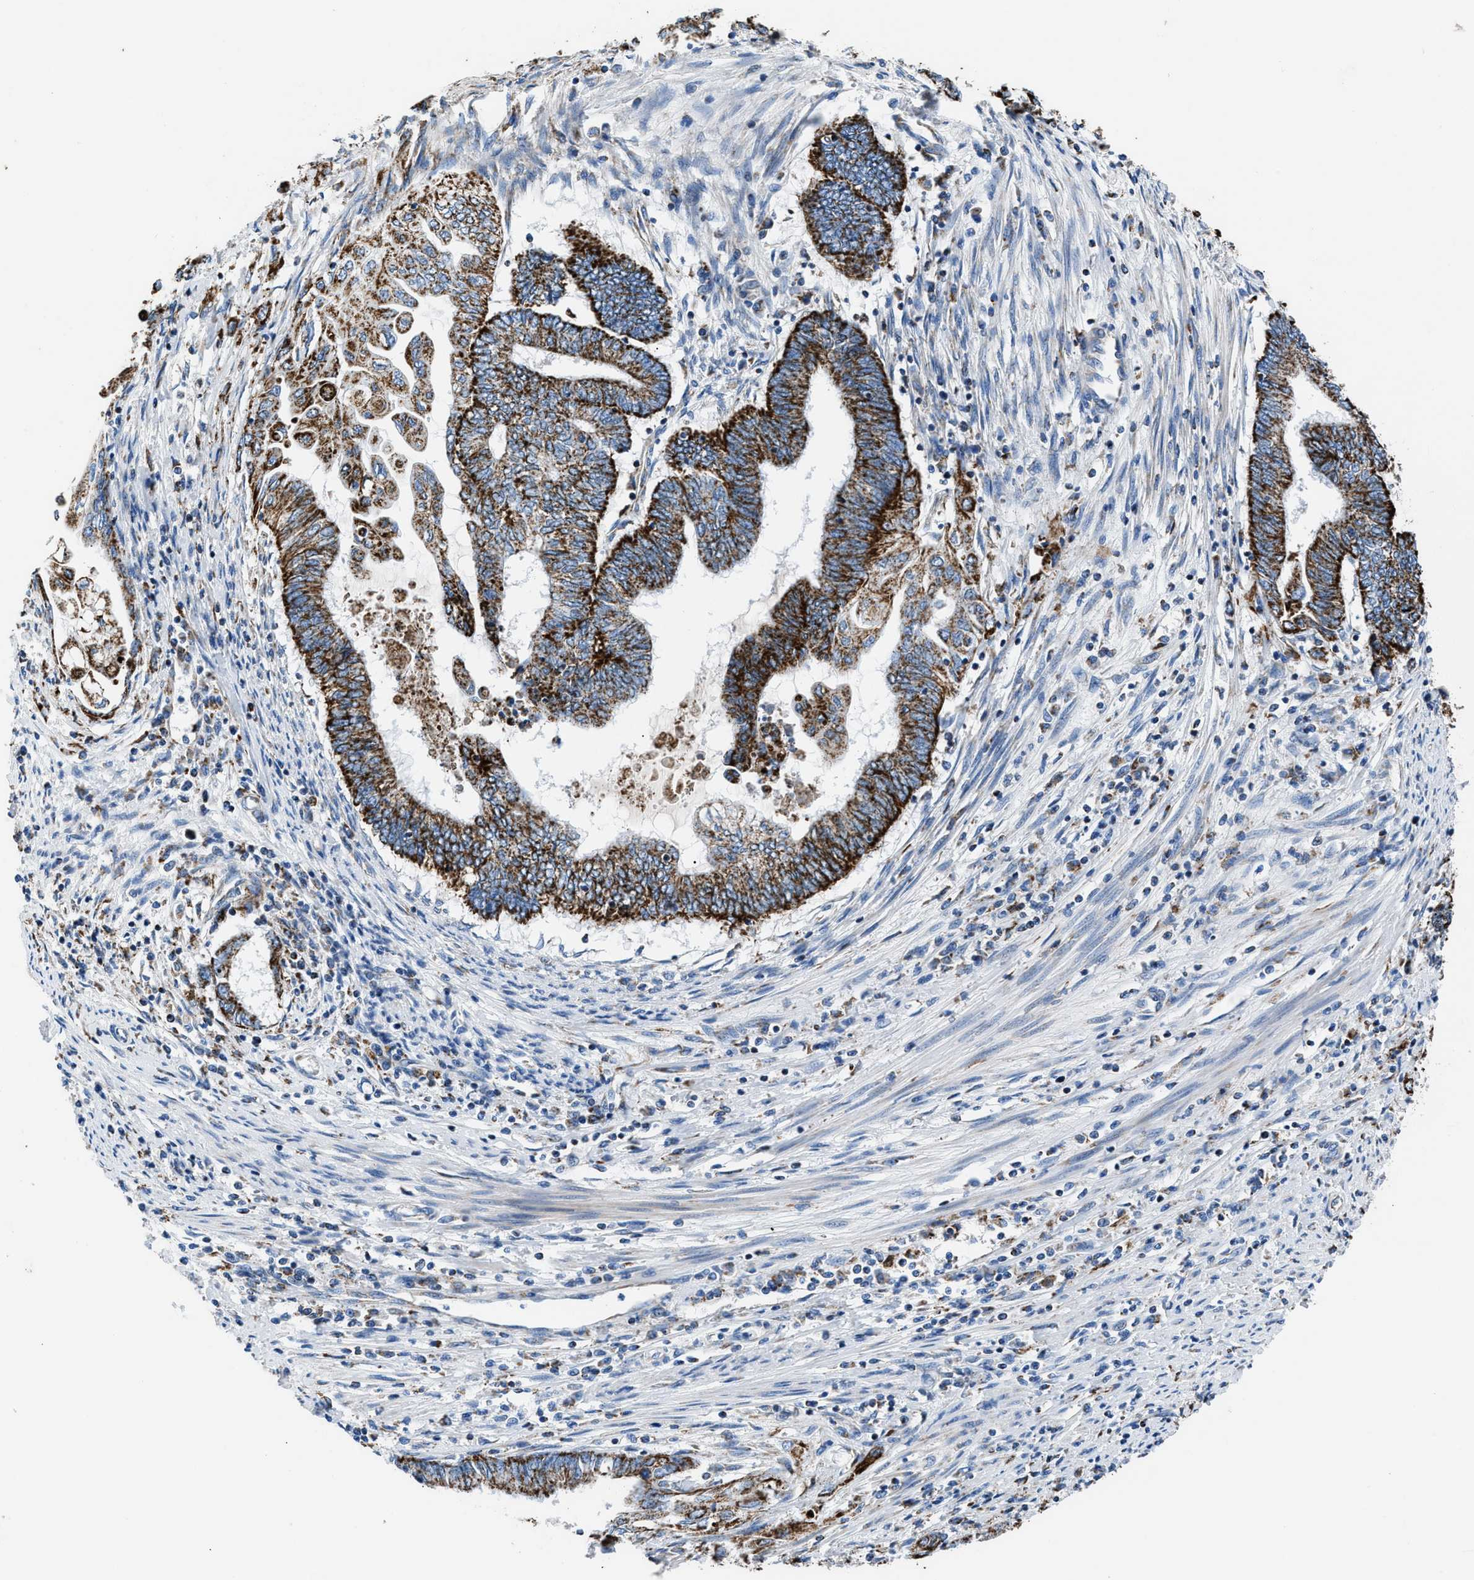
{"staining": {"intensity": "strong", "quantity": ">75%", "location": "cytoplasmic/membranous"}, "tissue": "endometrial cancer", "cell_type": "Tumor cells", "image_type": "cancer", "snomed": [{"axis": "morphology", "description": "Adenocarcinoma, NOS"}, {"axis": "topography", "description": "Uterus"}, {"axis": "topography", "description": "Endometrium"}], "caption": "Immunohistochemistry (IHC) micrograph of neoplastic tissue: endometrial adenocarcinoma stained using immunohistochemistry displays high levels of strong protein expression localized specifically in the cytoplasmic/membranous of tumor cells, appearing as a cytoplasmic/membranous brown color.", "gene": "ZDHHC3", "patient": {"sex": "female", "age": 70}}